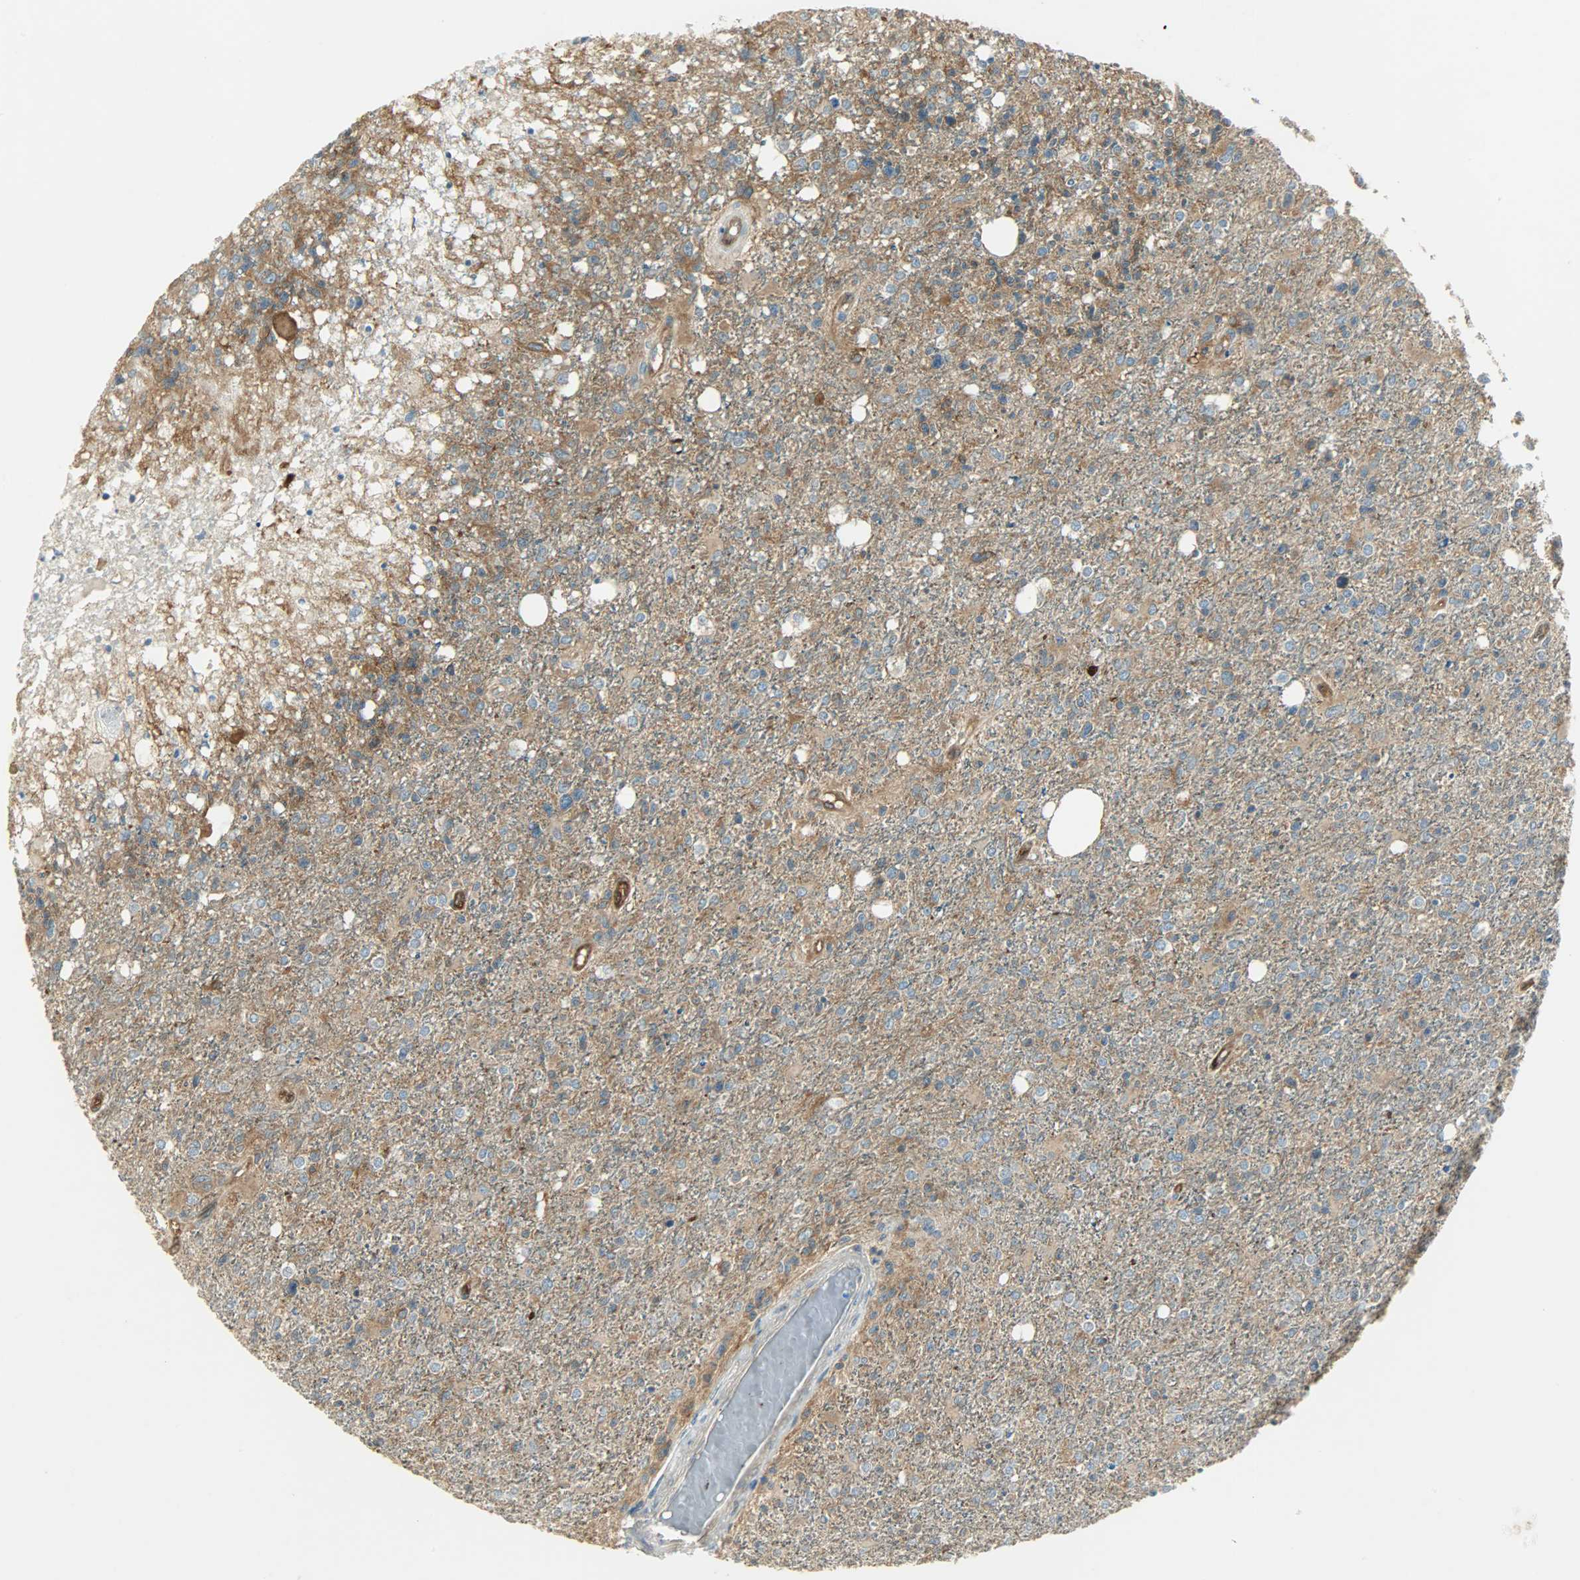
{"staining": {"intensity": "strong", "quantity": ">75%", "location": "cytoplasmic/membranous"}, "tissue": "glioma", "cell_type": "Tumor cells", "image_type": "cancer", "snomed": [{"axis": "morphology", "description": "Glioma, malignant, High grade"}, {"axis": "topography", "description": "Cerebral cortex"}], "caption": "Malignant high-grade glioma stained with a brown dye reveals strong cytoplasmic/membranous positive staining in approximately >75% of tumor cells.", "gene": "TSC22D2", "patient": {"sex": "male", "age": 76}}